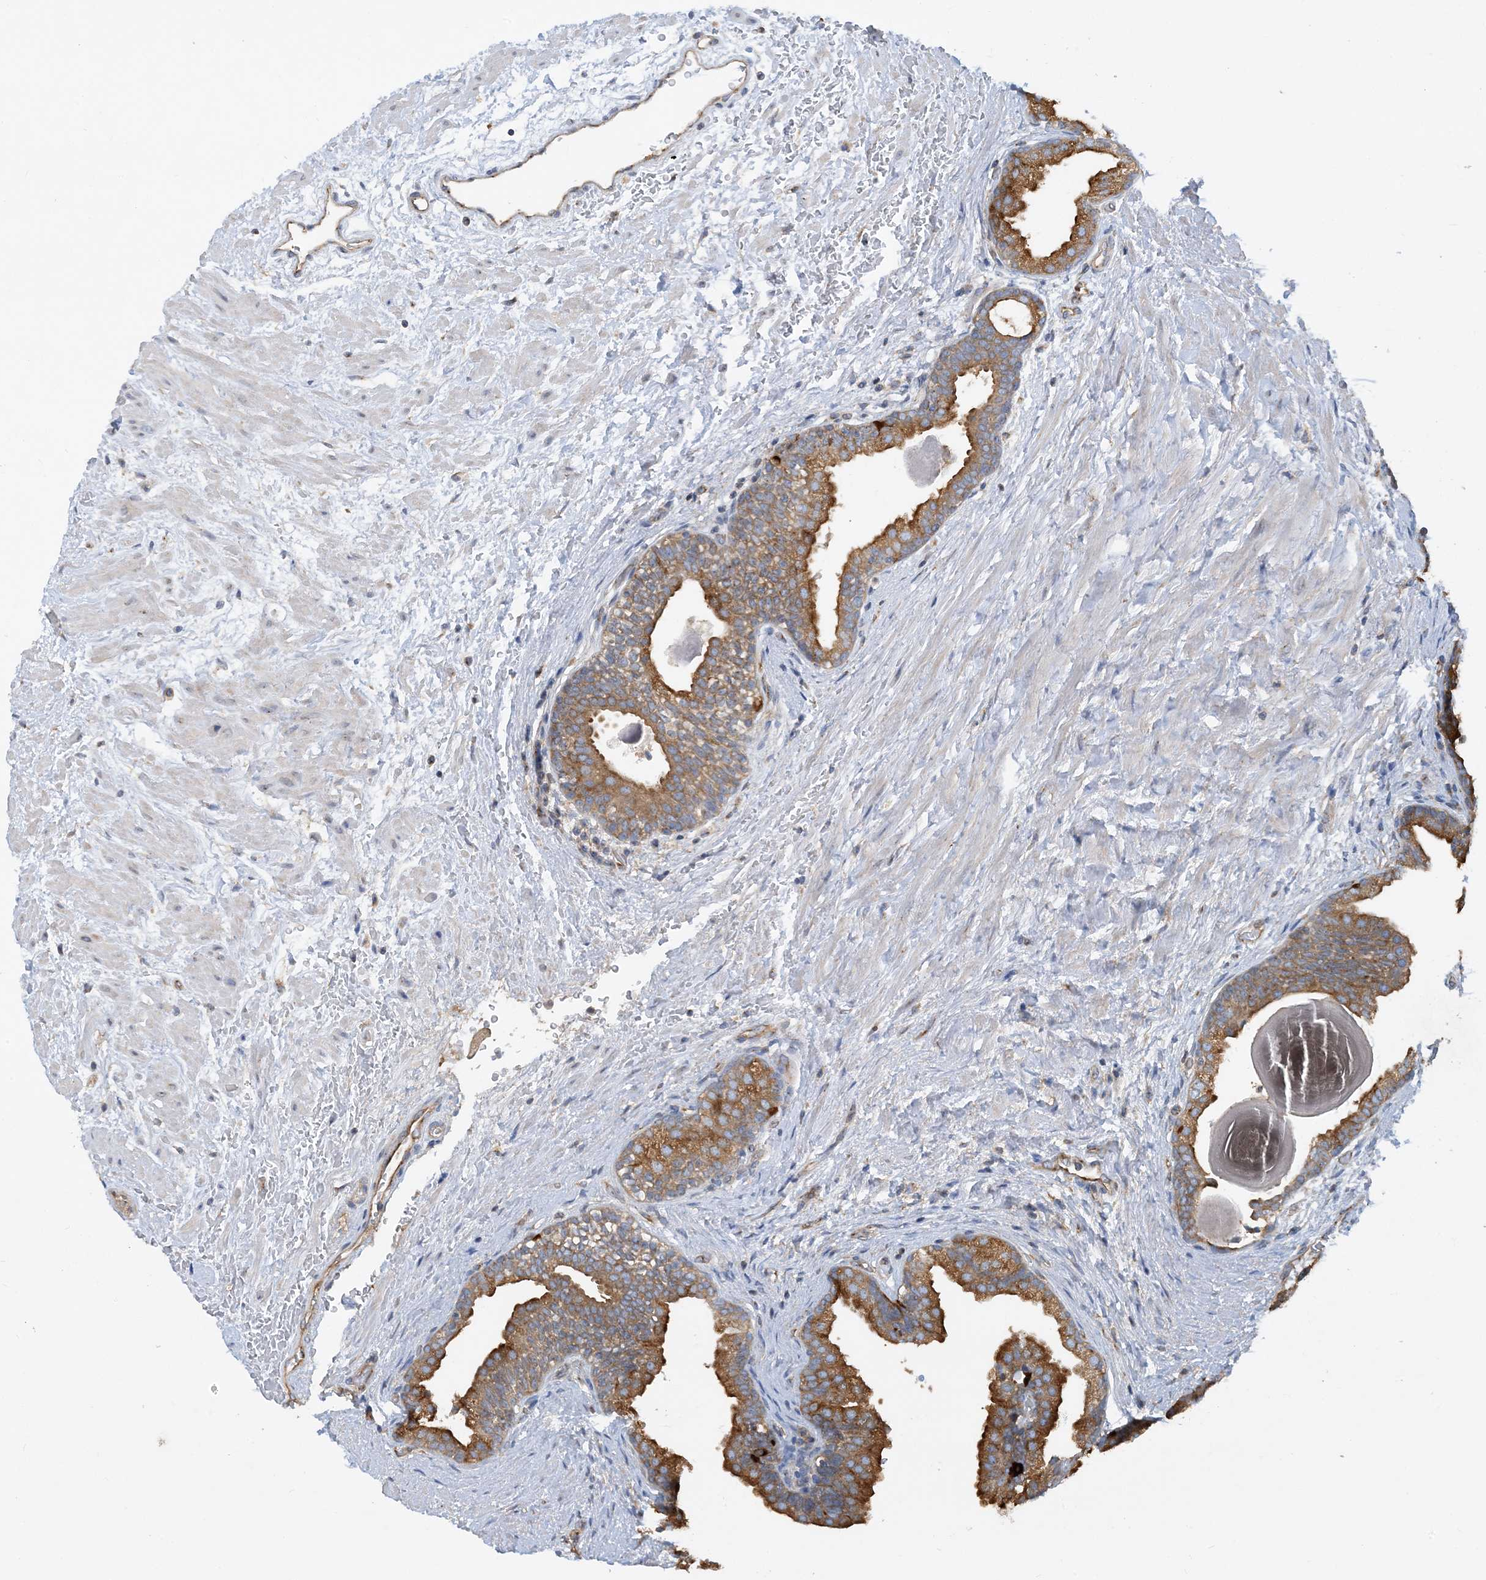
{"staining": {"intensity": "strong", "quantity": ">75%", "location": "cytoplasmic/membranous"}, "tissue": "prostate", "cell_type": "Glandular cells", "image_type": "normal", "snomed": [{"axis": "morphology", "description": "Normal tissue, NOS"}, {"axis": "topography", "description": "Prostate"}], "caption": "Prostate stained with immunohistochemistry (IHC) displays strong cytoplasmic/membranous staining in approximately >75% of glandular cells.", "gene": "SIDT1", "patient": {"sex": "male", "age": 48}}